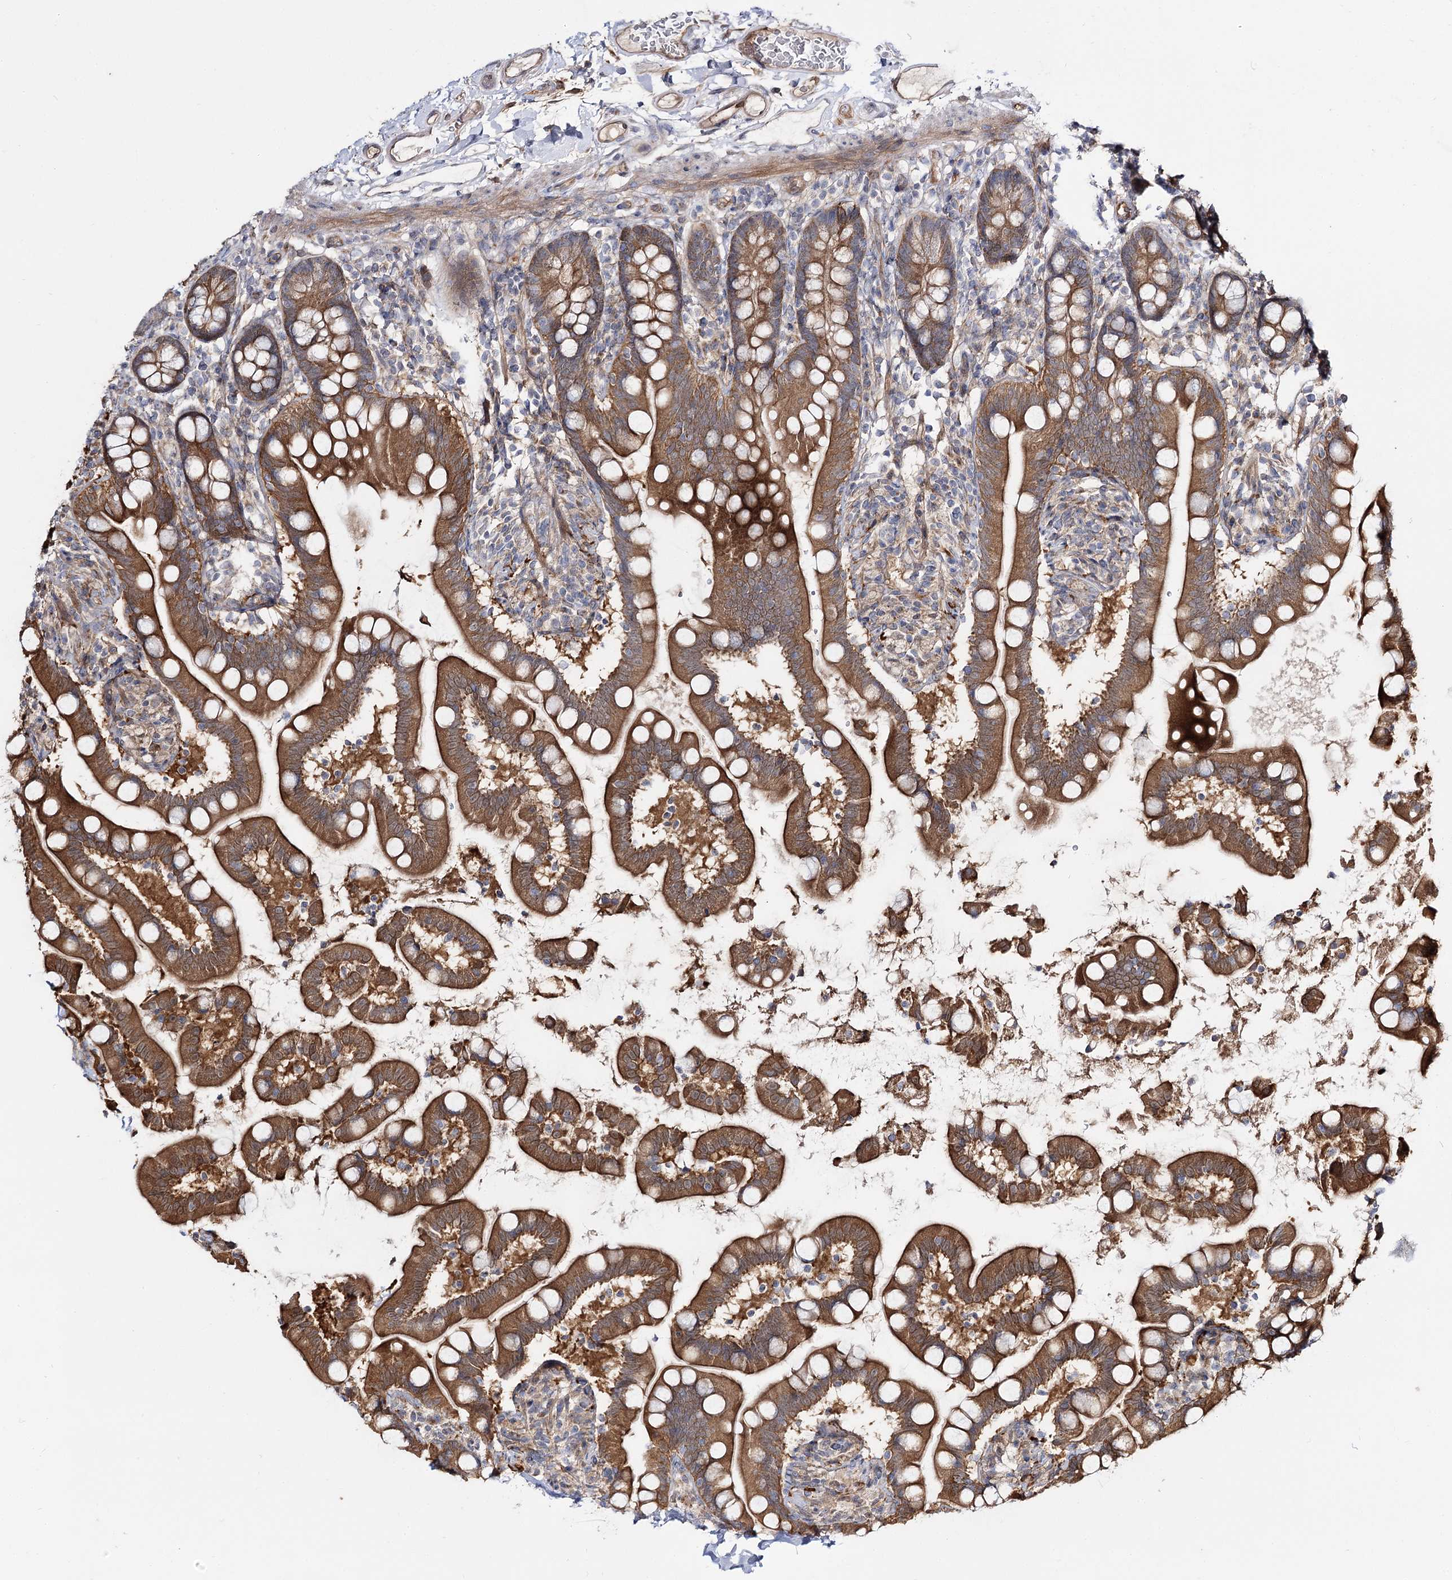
{"staining": {"intensity": "strong", "quantity": ">75%", "location": "cytoplasmic/membranous"}, "tissue": "small intestine", "cell_type": "Glandular cells", "image_type": "normal", "snomed": [{"axis": "morphology", "description": "Normal tissue, NOS"}, {"axis": "topography", "description": "Small intestine"}], "caption": "Protein expression by immunohistochemistry demonstrates strong cytoplasmic/membranous staining in approximately >75% of glandular cells in benign small intestine.", "gene": "C11orf80", "patient": {"sex": "female", "age": 64}}